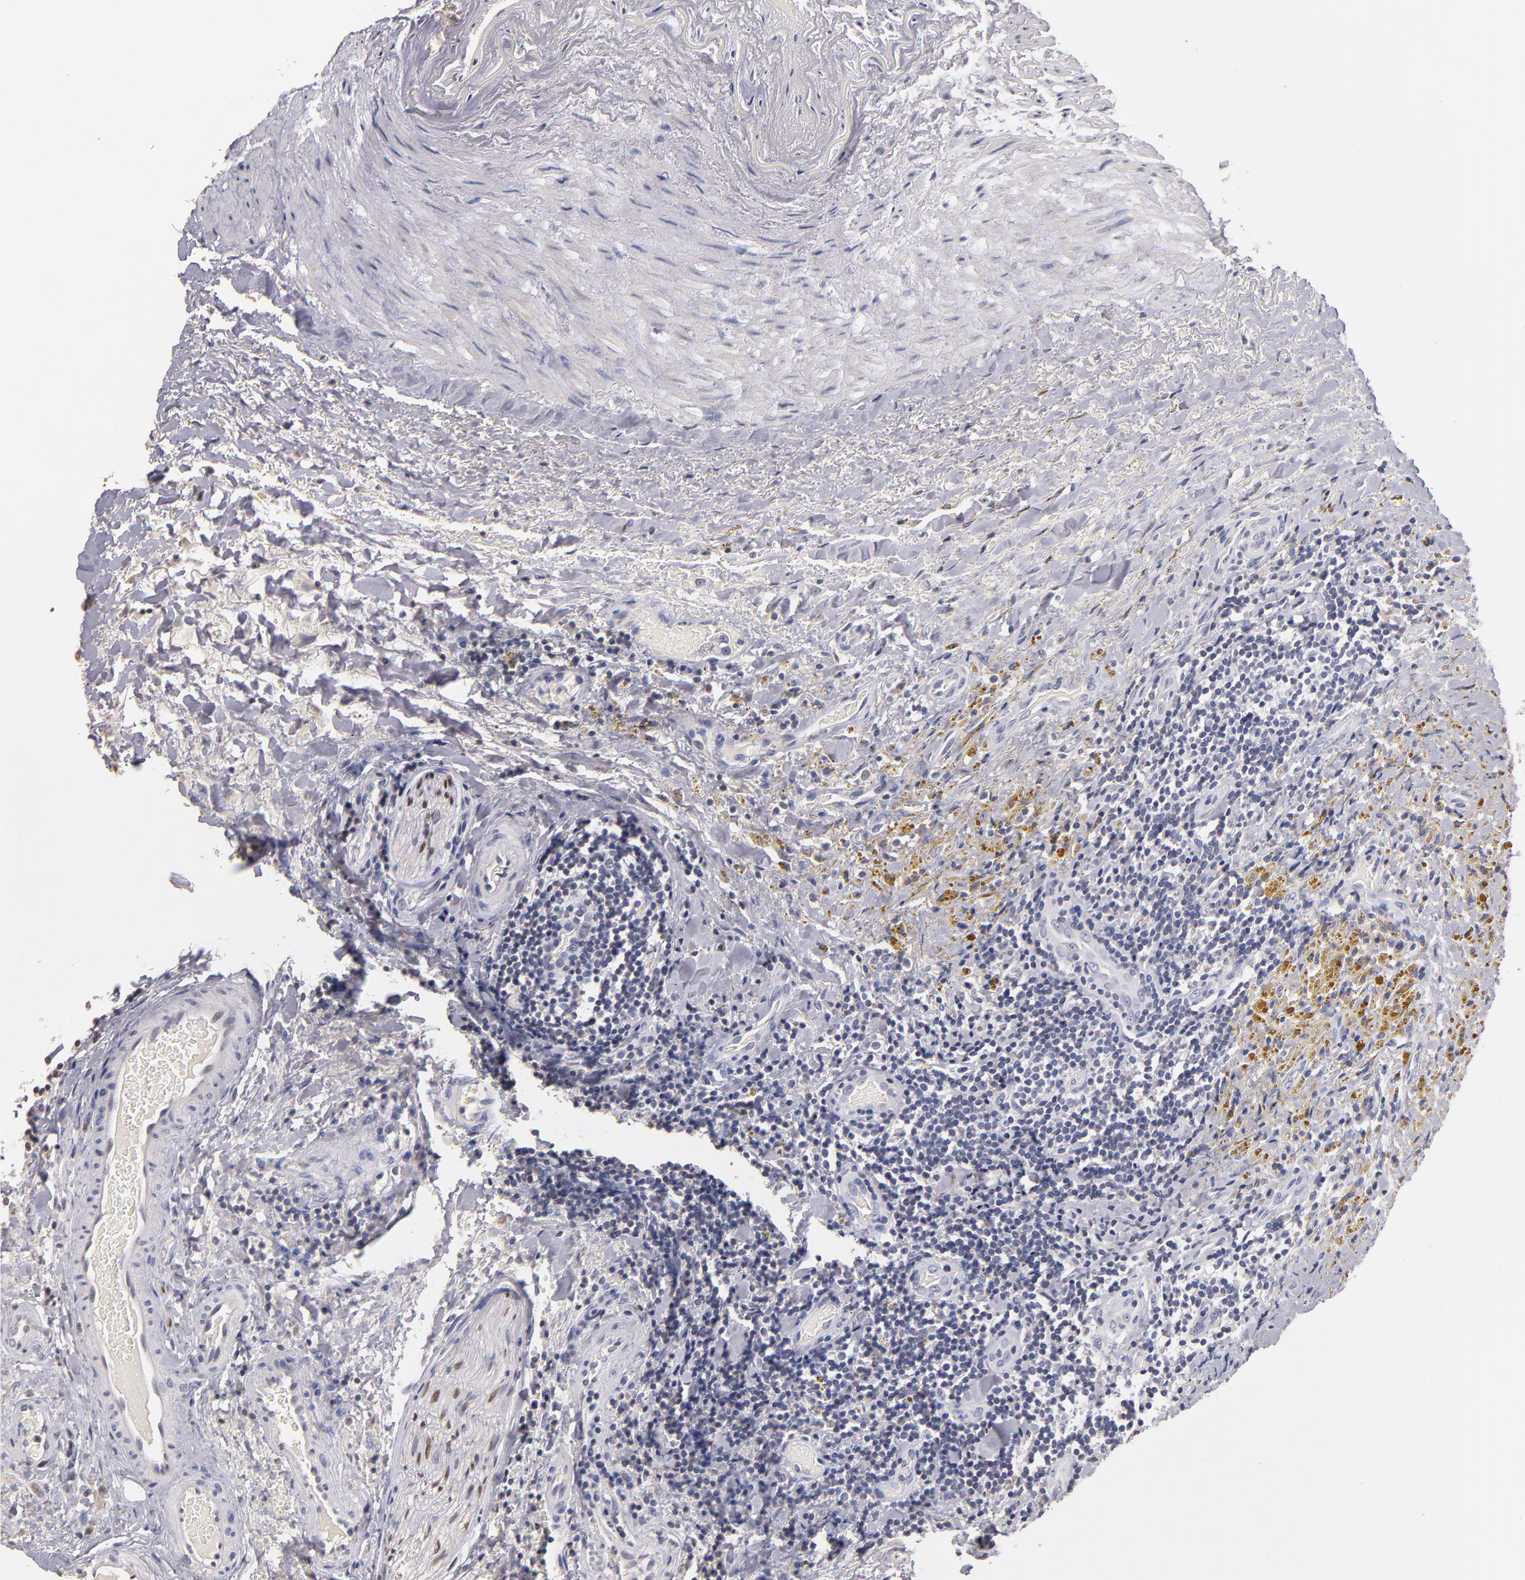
{"staining": {"intensity": "negative", "quantity": "none", "location": "none"}, "tissue": "thyroid cancer", "cell_type": "Tumor cells", "image_type": "cancer", "snomed": [{"axis": "morphology", "description": "Papillary adenocarcinoma, NOS"}, {"axis": "topography", "description": "Thyroid gland"}], "caption": "Tumor cells are negative for brown protein staining in papillary adenocarcinoma (thyroid).", "gene": "SOX10", "patient": {"sex": "male", "age": 87}}